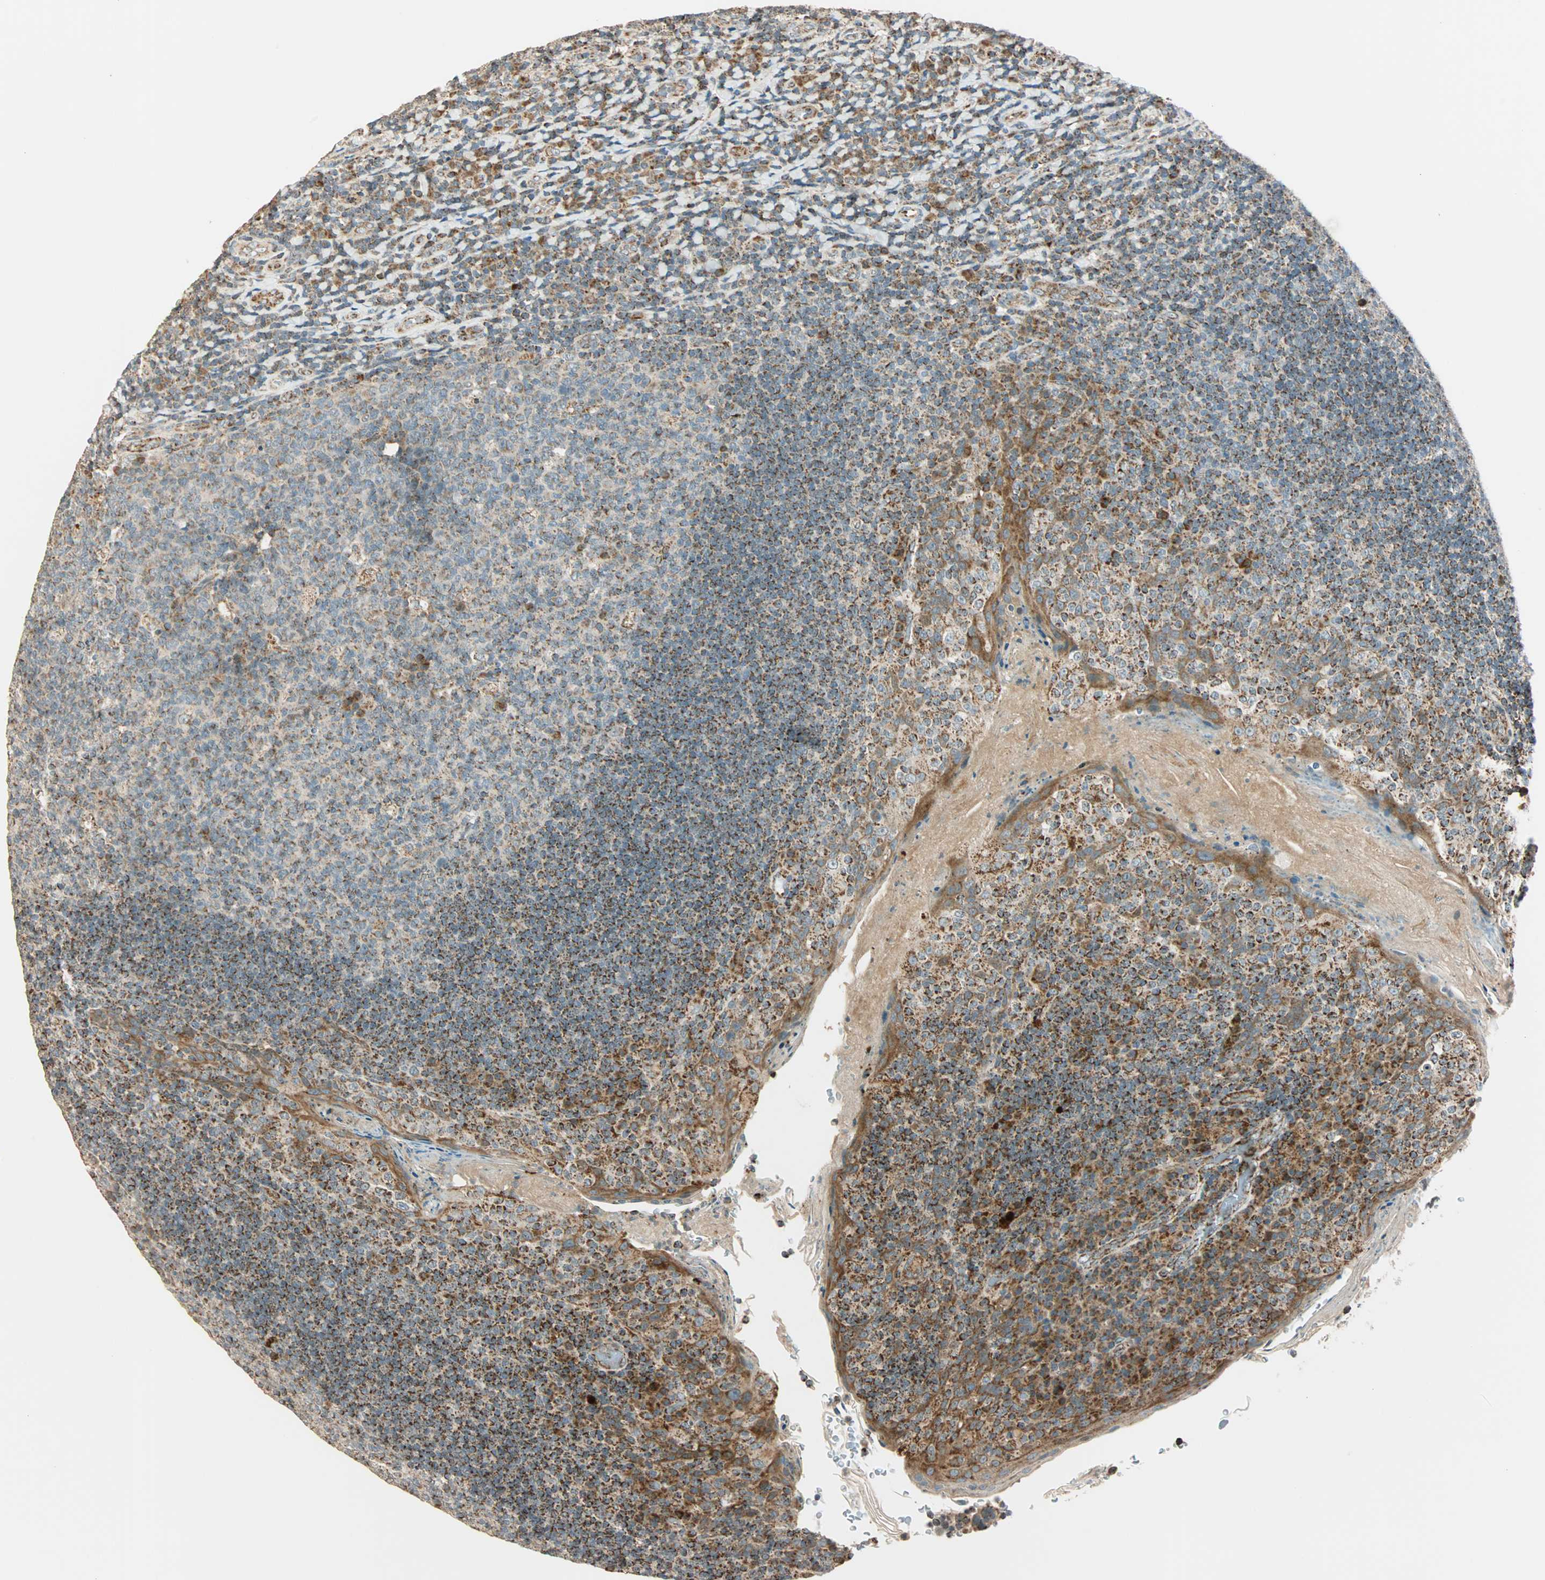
{"staining": {"intensity": "moderate", "quantity": "25%-75%", "location": "cytoplasmic/membranous"}, "tissue": "tonsil", "cell_type": "Germinal center cells", "image_type": "normal", "snomed": [{"axis": "morphology", "description": "Normal tissue, NOS"}, {"axis": "topography", "description": "Tonsil"}], "caption": "Immunohistochemical staining of benign human tonsil displays 25%-75% levels of moderate cytoplasmic/membranous protein positivity in about 25%-75% of germinal center cells.", "gene": "SPRY4", "patient": {"sex": "male", "age": 17}}